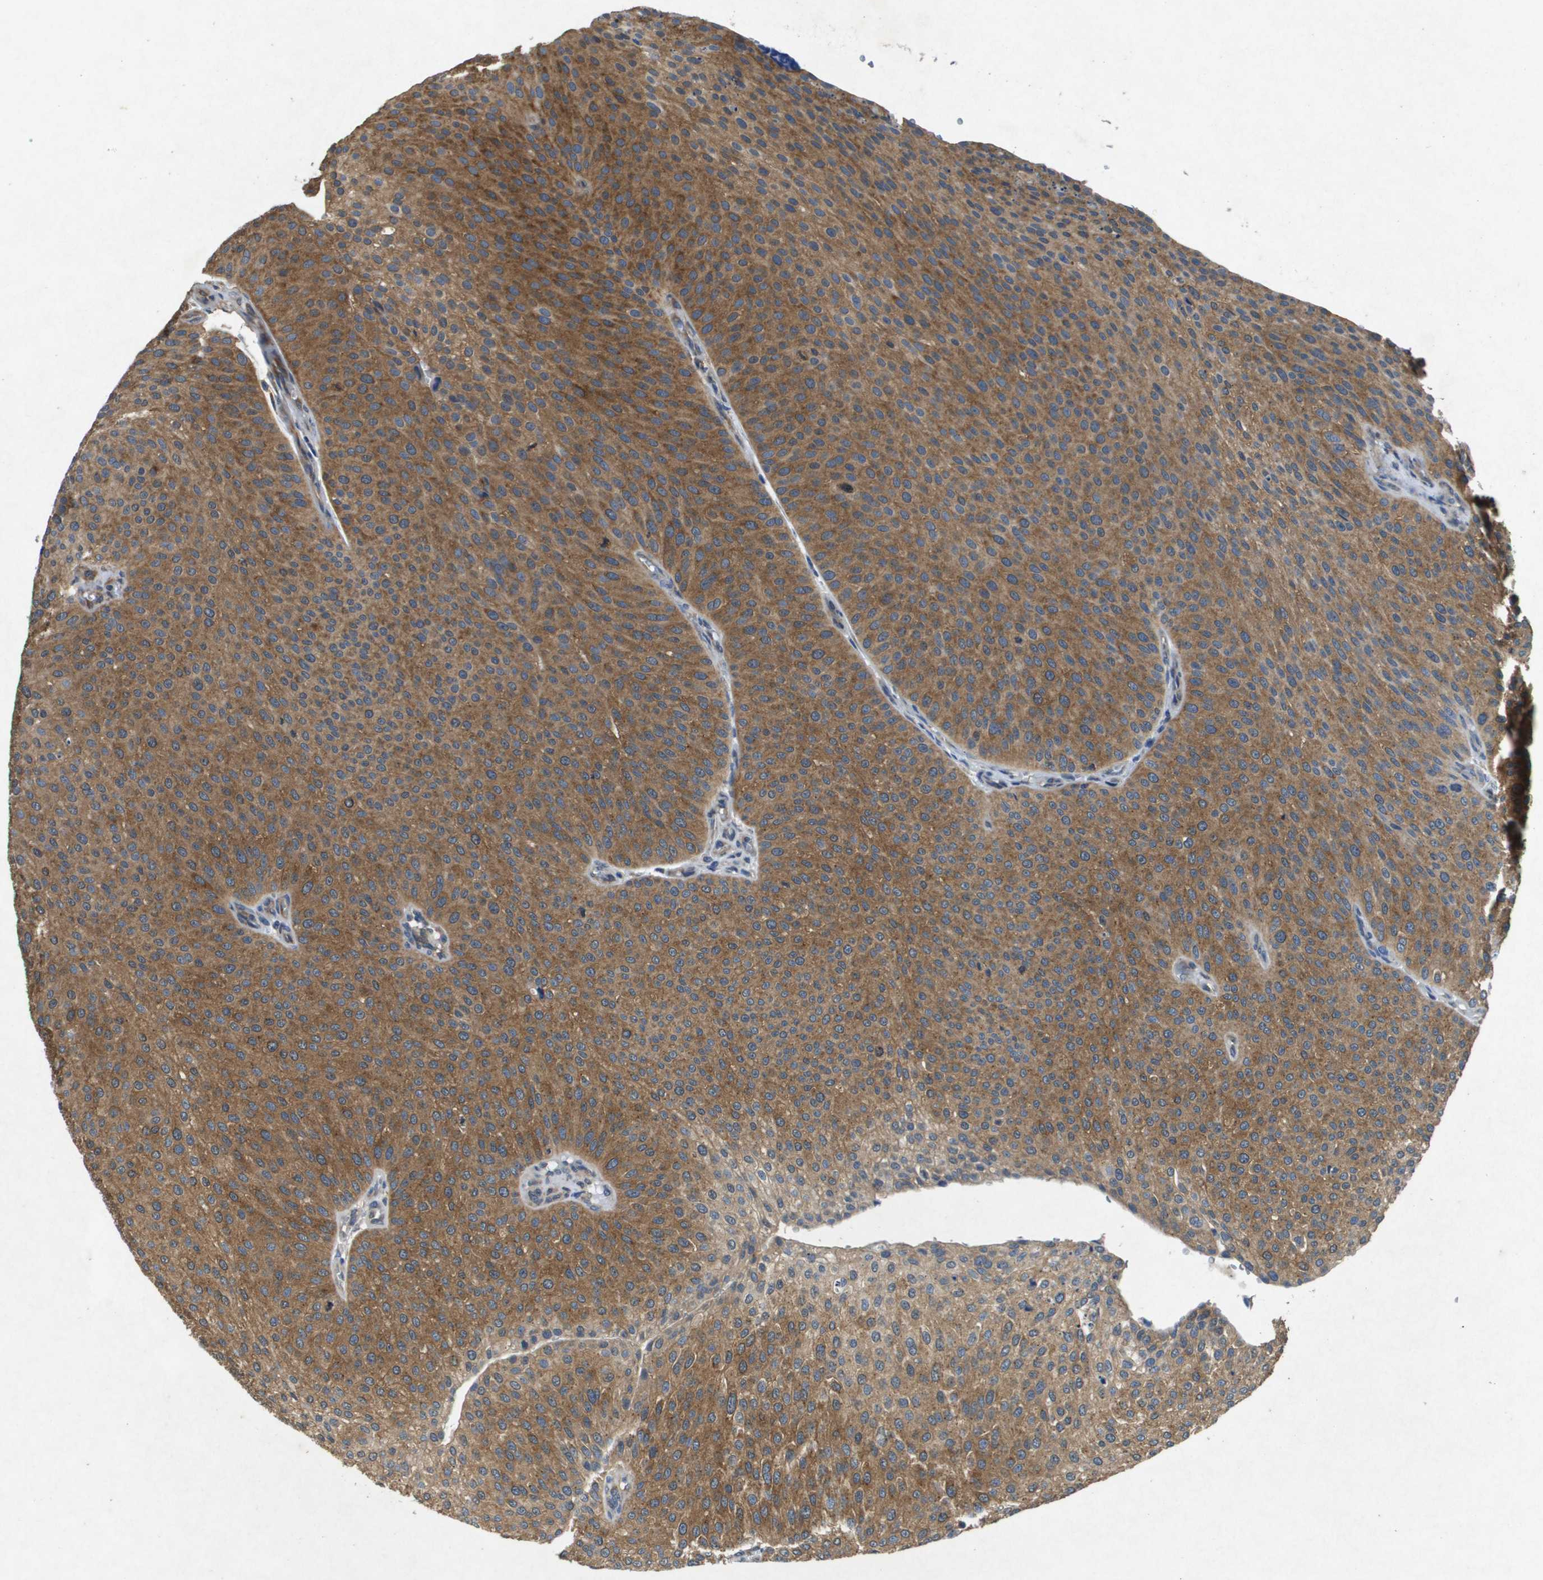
{"staining": {"intensity": "moderate", "quantity": ">75%", "location": "cytoplasmic/membranous"}, "tissue": "urothelial cancer", "cell_type": "Tumor cells", "image_type": "cancer", "snomed": [{"axis": "morphology", "description": "Urothelial carcinoma, Low grade"}, {"axis": "topography", "description": "Smooth muscle"}, {"axis": "topography", "description": "Urinary bladder"}], "caption": "Urothelial cancer tissue exhibits moderate cytoplasmic/membranous expression in approximately >75% of tumor cells, visualized by immunohistochemistry.", "gene": "PTPRT", "patient": {"sex": "male", "age": 60}}